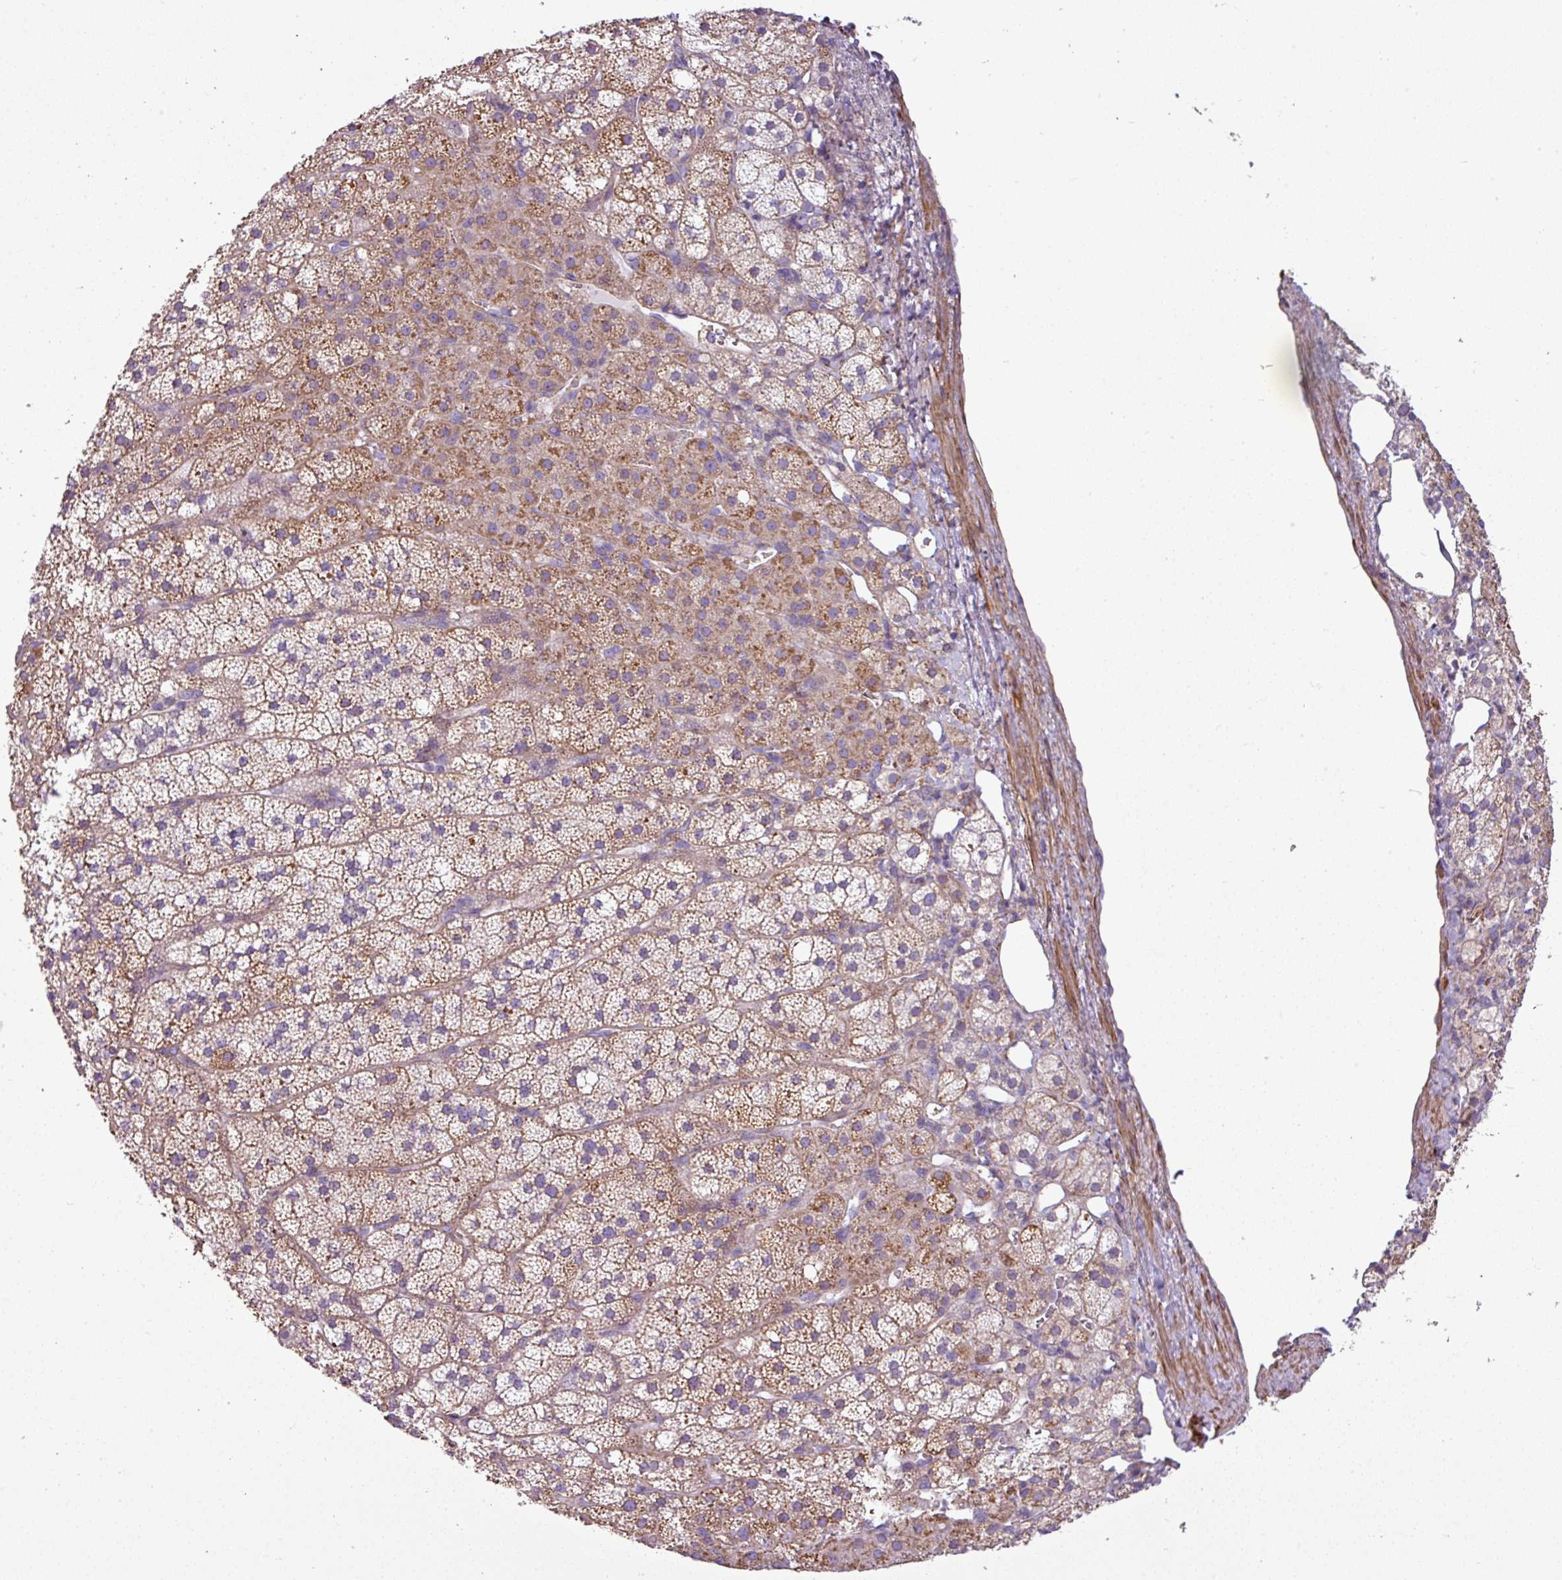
{"staining": {"intensity": "moderate", "quantity": "25%-75%", "location": "cytoplasmic/membranous"}, "tissue": "adrenal gland", "cell_type": "Glandular cells", "image_type": "normal", "snomed": [{"axis": "morphology", "description": "Normal tissue, NOS"}, {"axis": "topography", "description": "Adrenal gland"}], "caption": "Immunohistochemistry (IHC) of benign adrenal gland displays medium levels of moderate cytoplasmic/membranous staining in approximately 25%-75% of glandular cells.", "gene": "BTN2A2", "patient": {"sex": "male", "age": 53}}